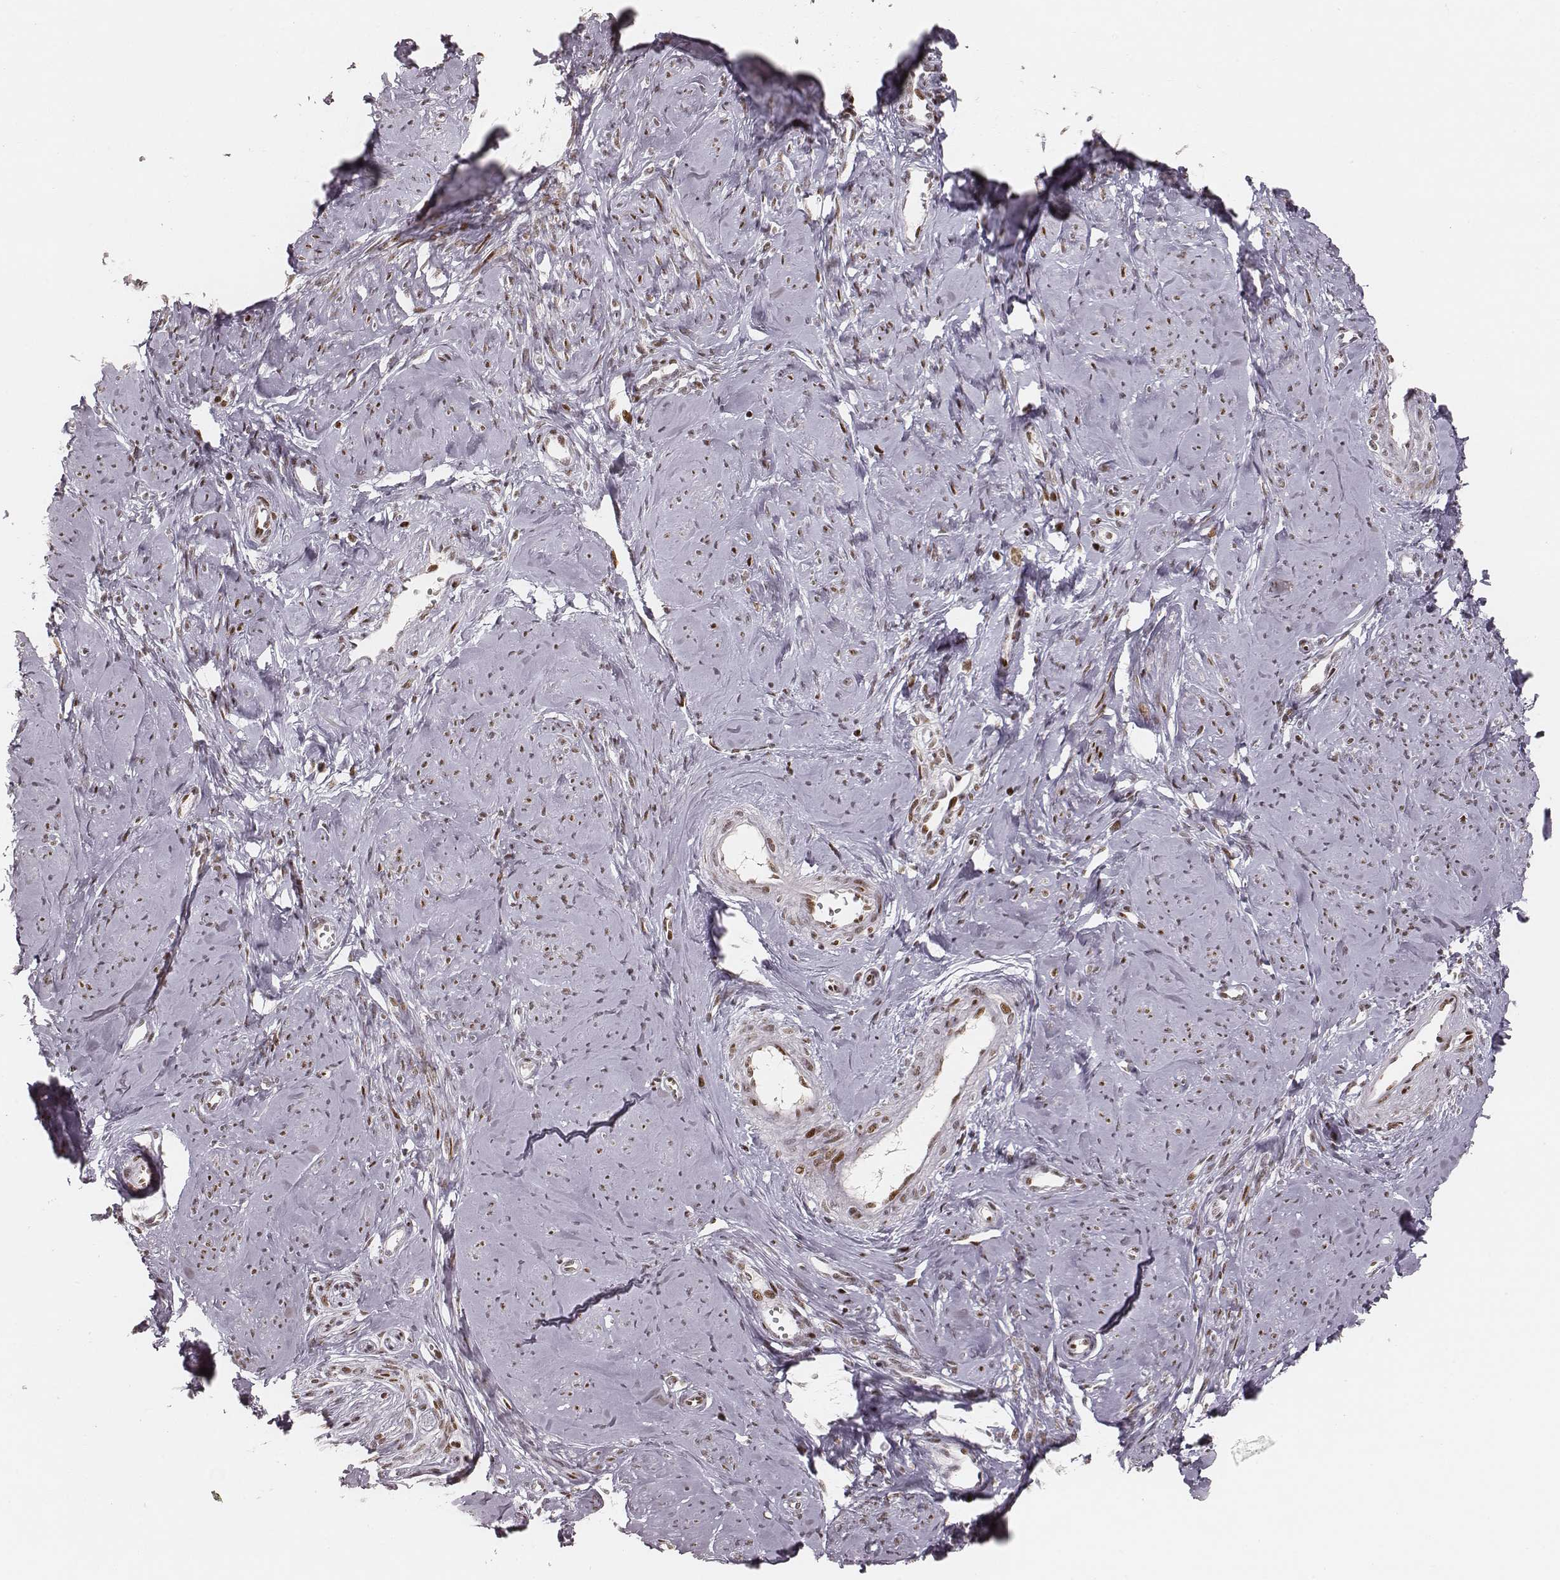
{"staining": {"intensity": "strong", "quantity": ">75%", "location": "nuclear"}, "tissue": "smooth muscle", "cell_type": "Smooth muscle cells", "image_type": "normal", "snomed": [{"axis": "morphology", "description": "Normal tissue, NOS"}, {"axis": "topography", "description": "Smooth muscle"}], "caption": "Smooth muscle stained with immunohistochemistry reveals strong nuclear positivity in about >75% of smooth muscle cells.", "gene": "HNRNPC", "patient": {"sex": "female", "age": 48}}